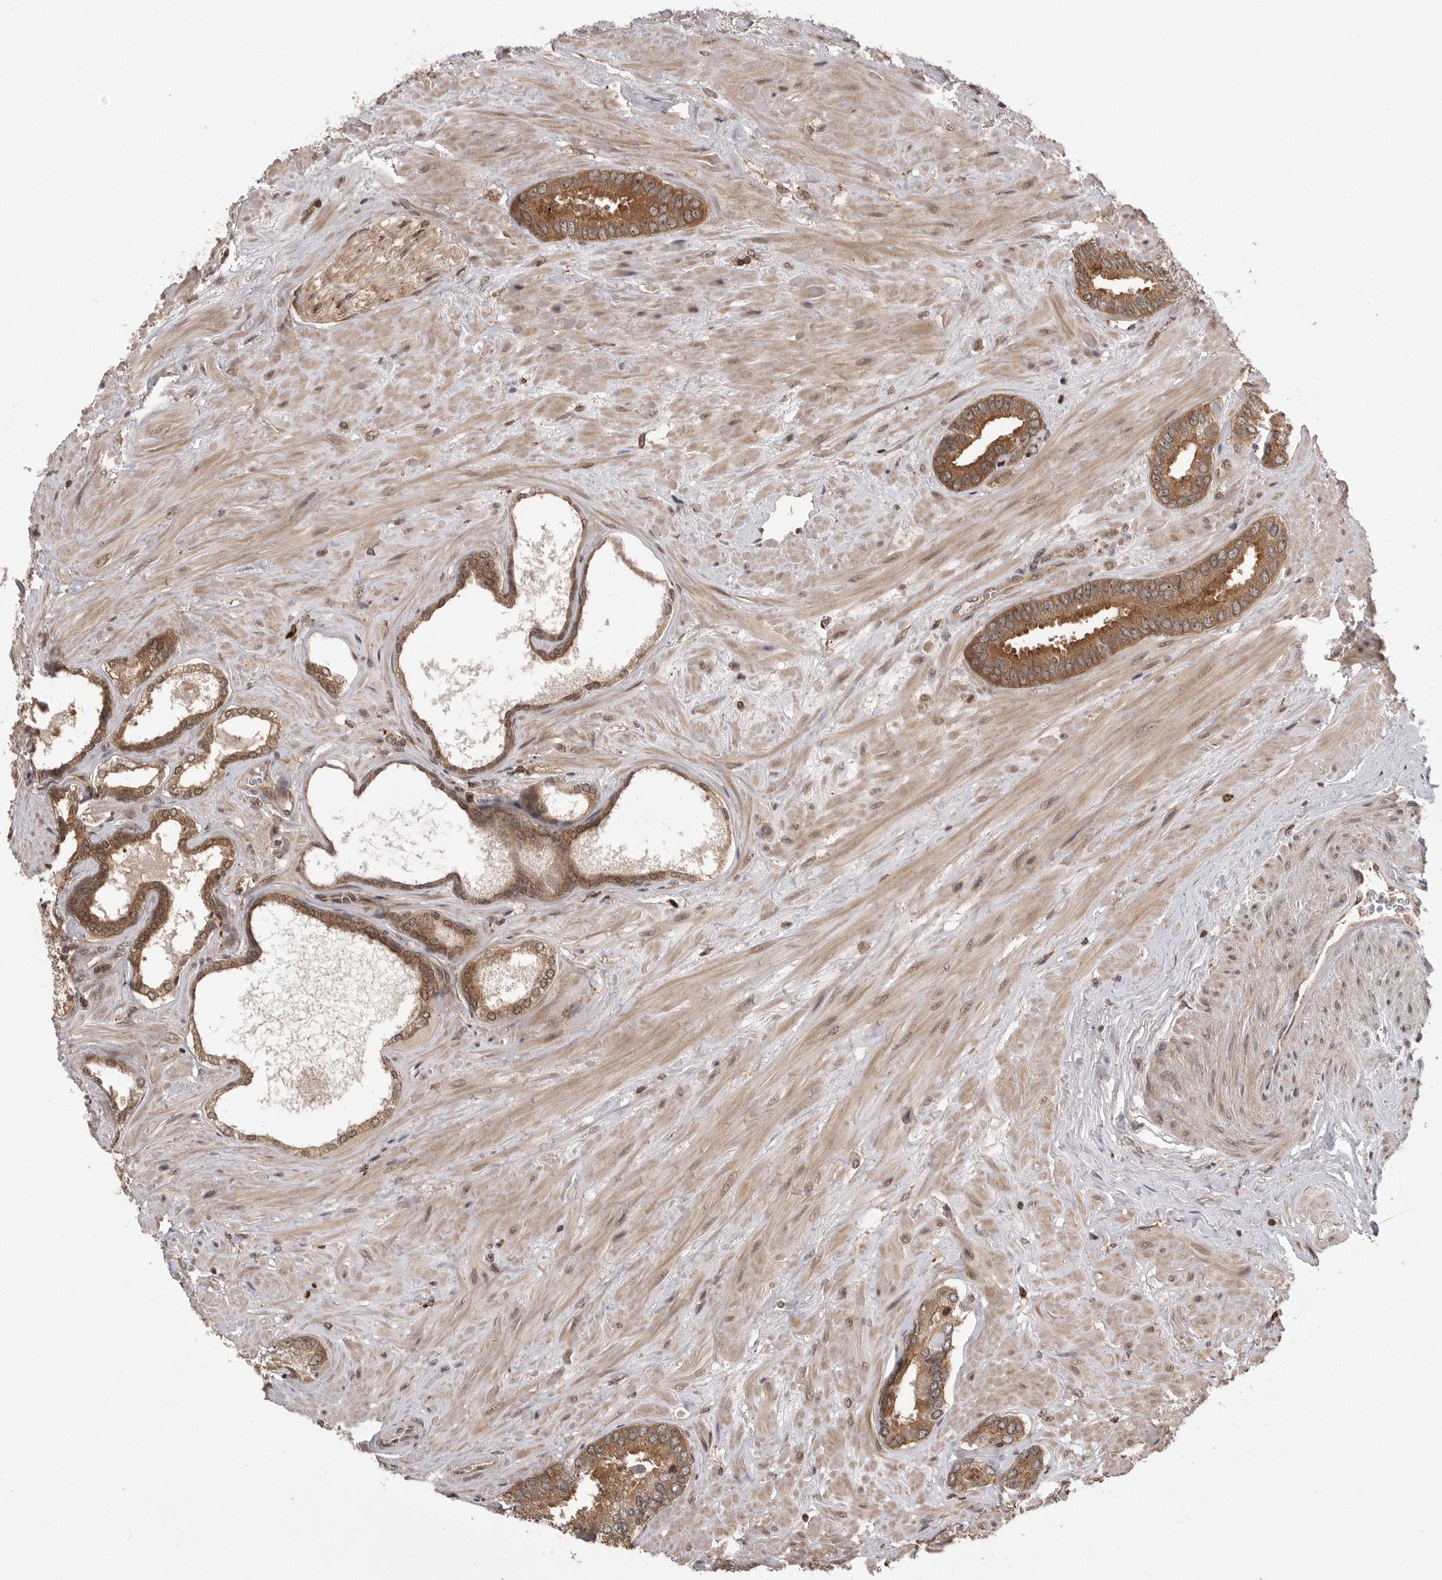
{"staining": {"intensity": "moderate", "quantity": ">75%", "location": "cytoplasmic/membranous"}, "tissue": "prostate cancer", "cell_type": "Tumor cells", "image_type": "cancer", "snomed": [{"axis": "morphology", "description": "Adenocarcinoma, Low grade"}, {"axis": "topography", "description": "Prostate"}], "caption": "Prostate low-grade adenocarcinoma was stained to show a protein in brown. There is medium levels of moderate cytoplasmic/membranous staining in approximately >75% of tumor cells.", "gene": "AOAH", "patient": {"sex": "male", "age": 71}}